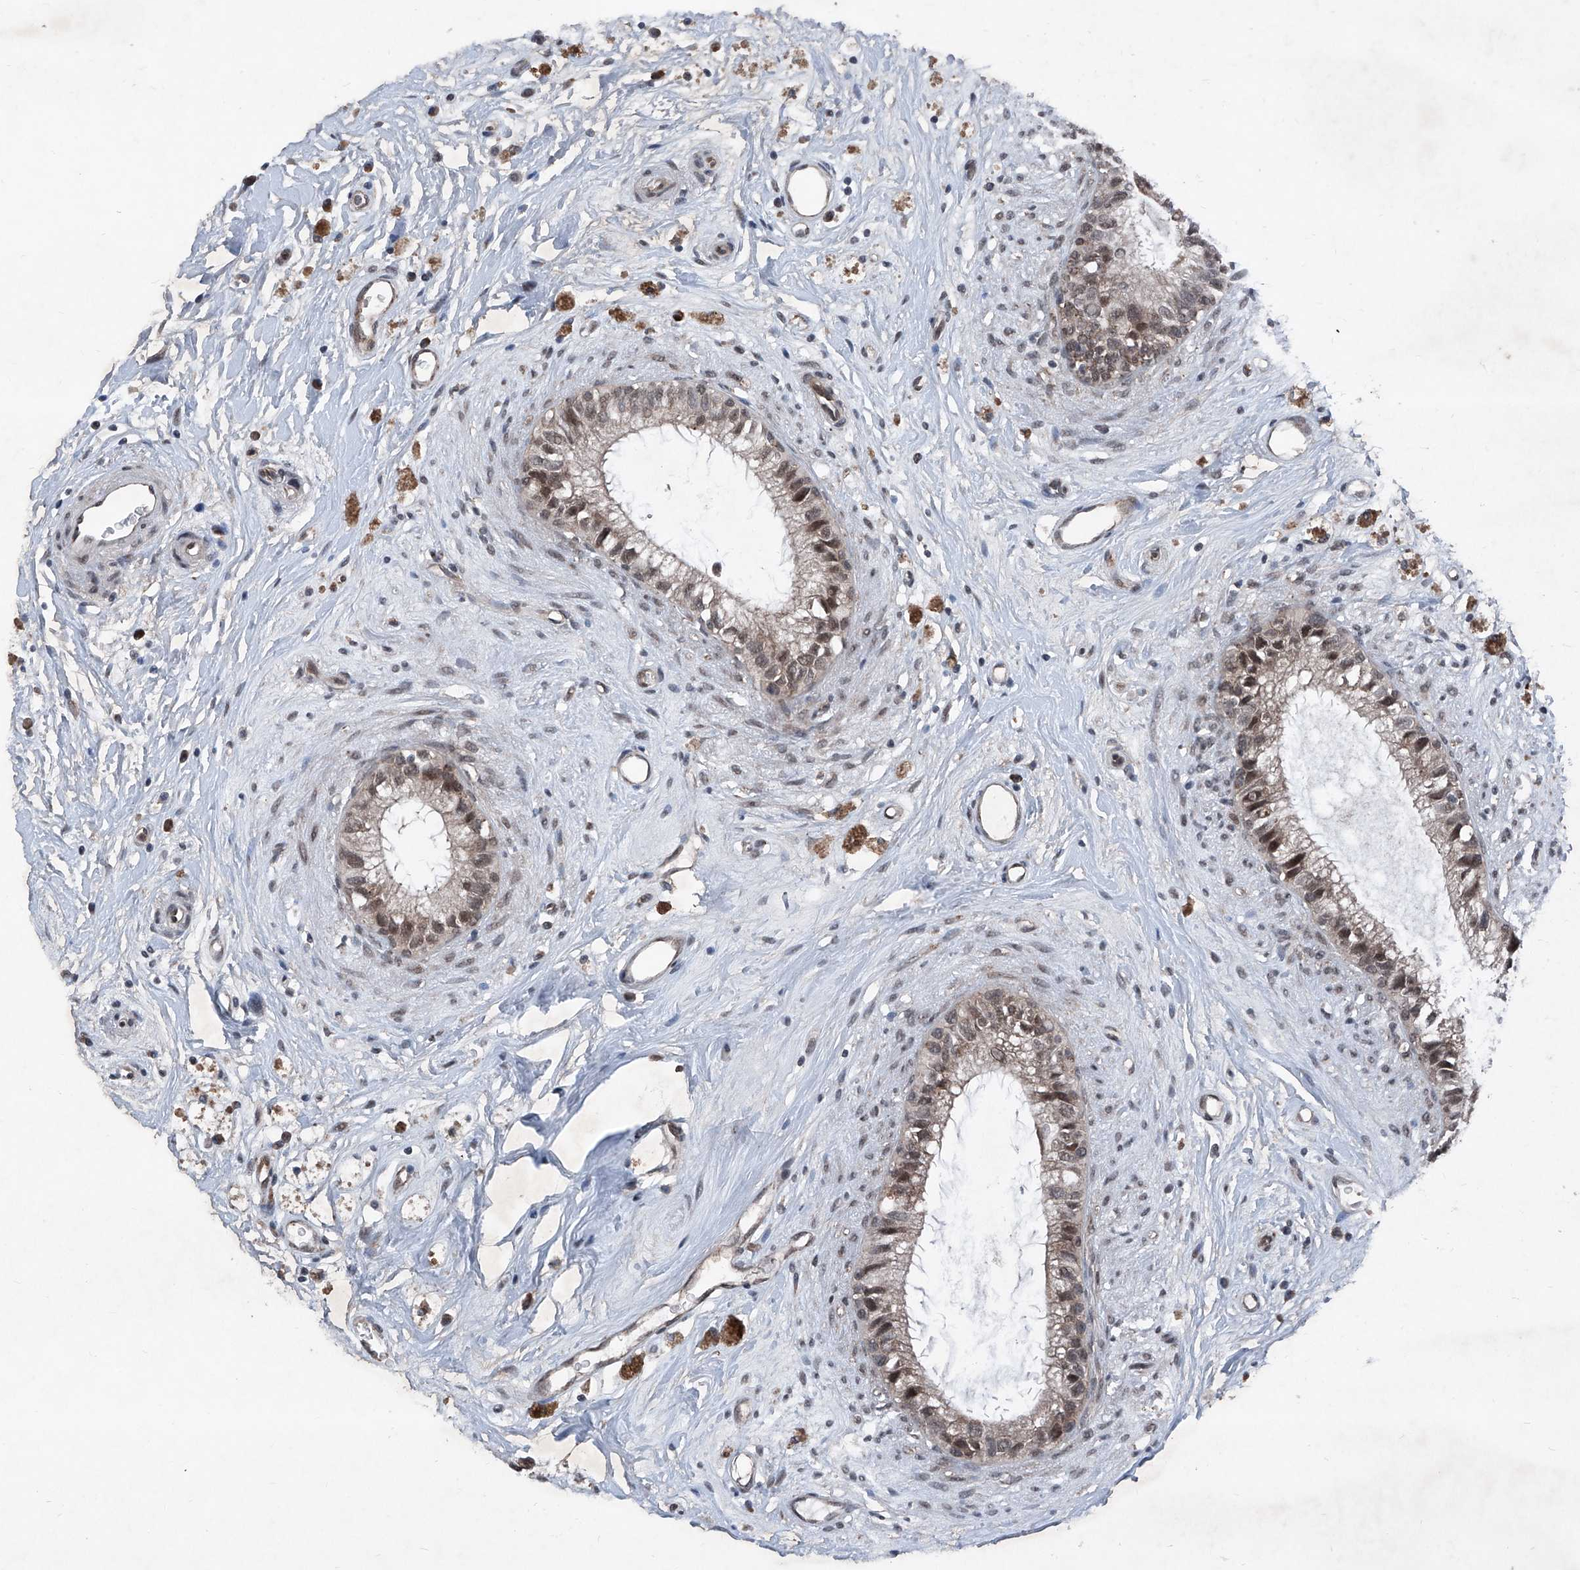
{"staining": {"intensity": "moderate", "quantity": ">75%", "location": "cytoplasmic/membranous,nuclear"}, "tissue": "epididymis", "cell_type": "Glandular cells", "image_type": "normal", "snomed": [{"axis": "morphology", "description": "Normal tissue, NOS"}, {"axis": "topography", "description": "Epididymis"}], "caption": "IHC histopathology image of benign human epididymis stained for a protein (brown), which shows medium levels of moderate cytoplasmic/membranous,nuclear positivity in approximately >75% of glandular cells.", "gene": "COA7", "patient": {"sex": "male", "age": 80}}